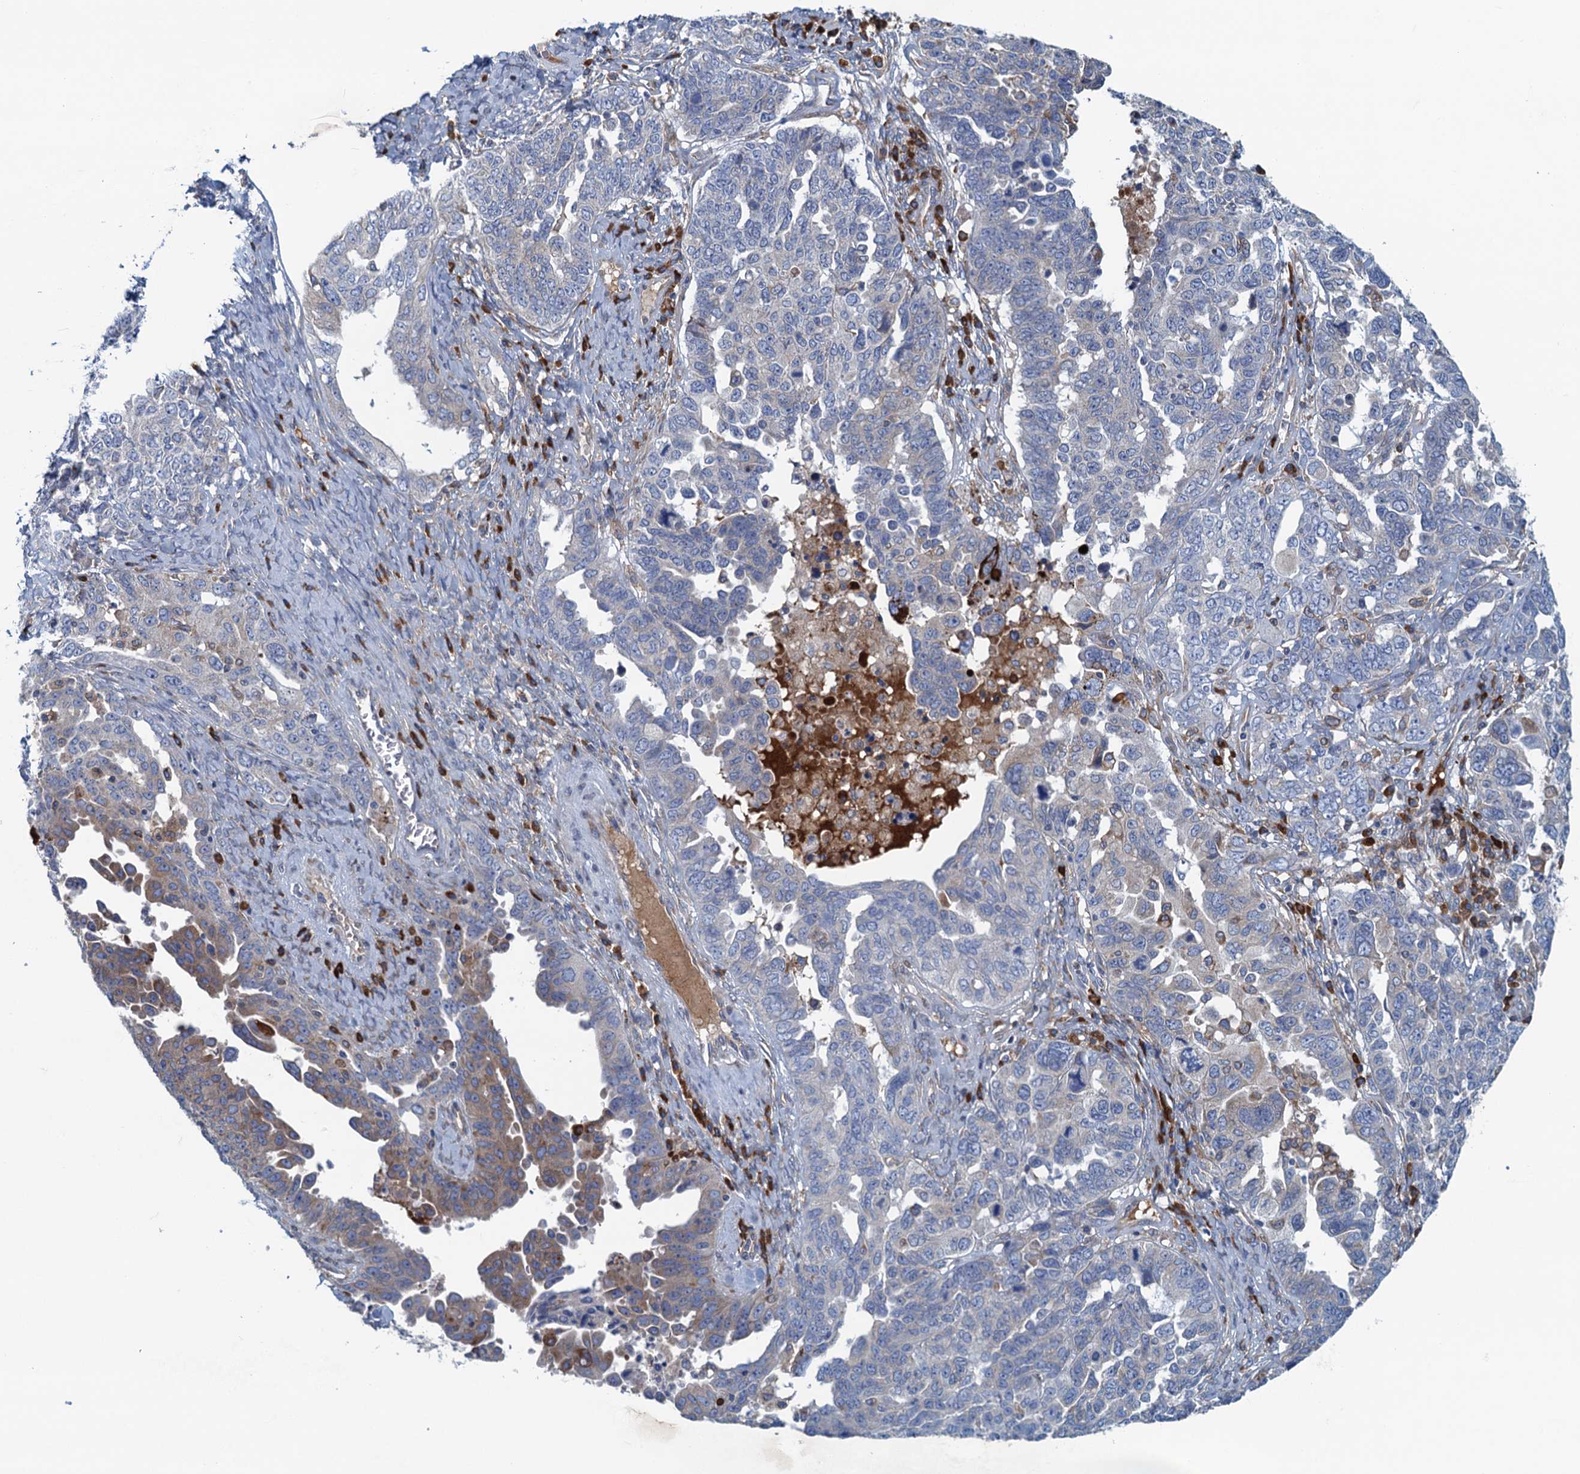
{"staining": {"intensity": "weak", "quantity": "<25%", "location": "cytoplasmic/membranous"}, "tissue": "ovarian cancer", "cell_type": "Tumor cells", "image_type": "cancer", "snomed": [{"axis": "morphology", "description": "Carcinoma, endometroid"}, {"axis": "topography", "description": "Ovary"}], "caption": "IHC micrograph of human ovarian endometroid carcinoma stained for a protein (brown), which shows no staining in tumor cells.", "gene": "MYDGF", "patient": {"sex": "female", "age": 62}}